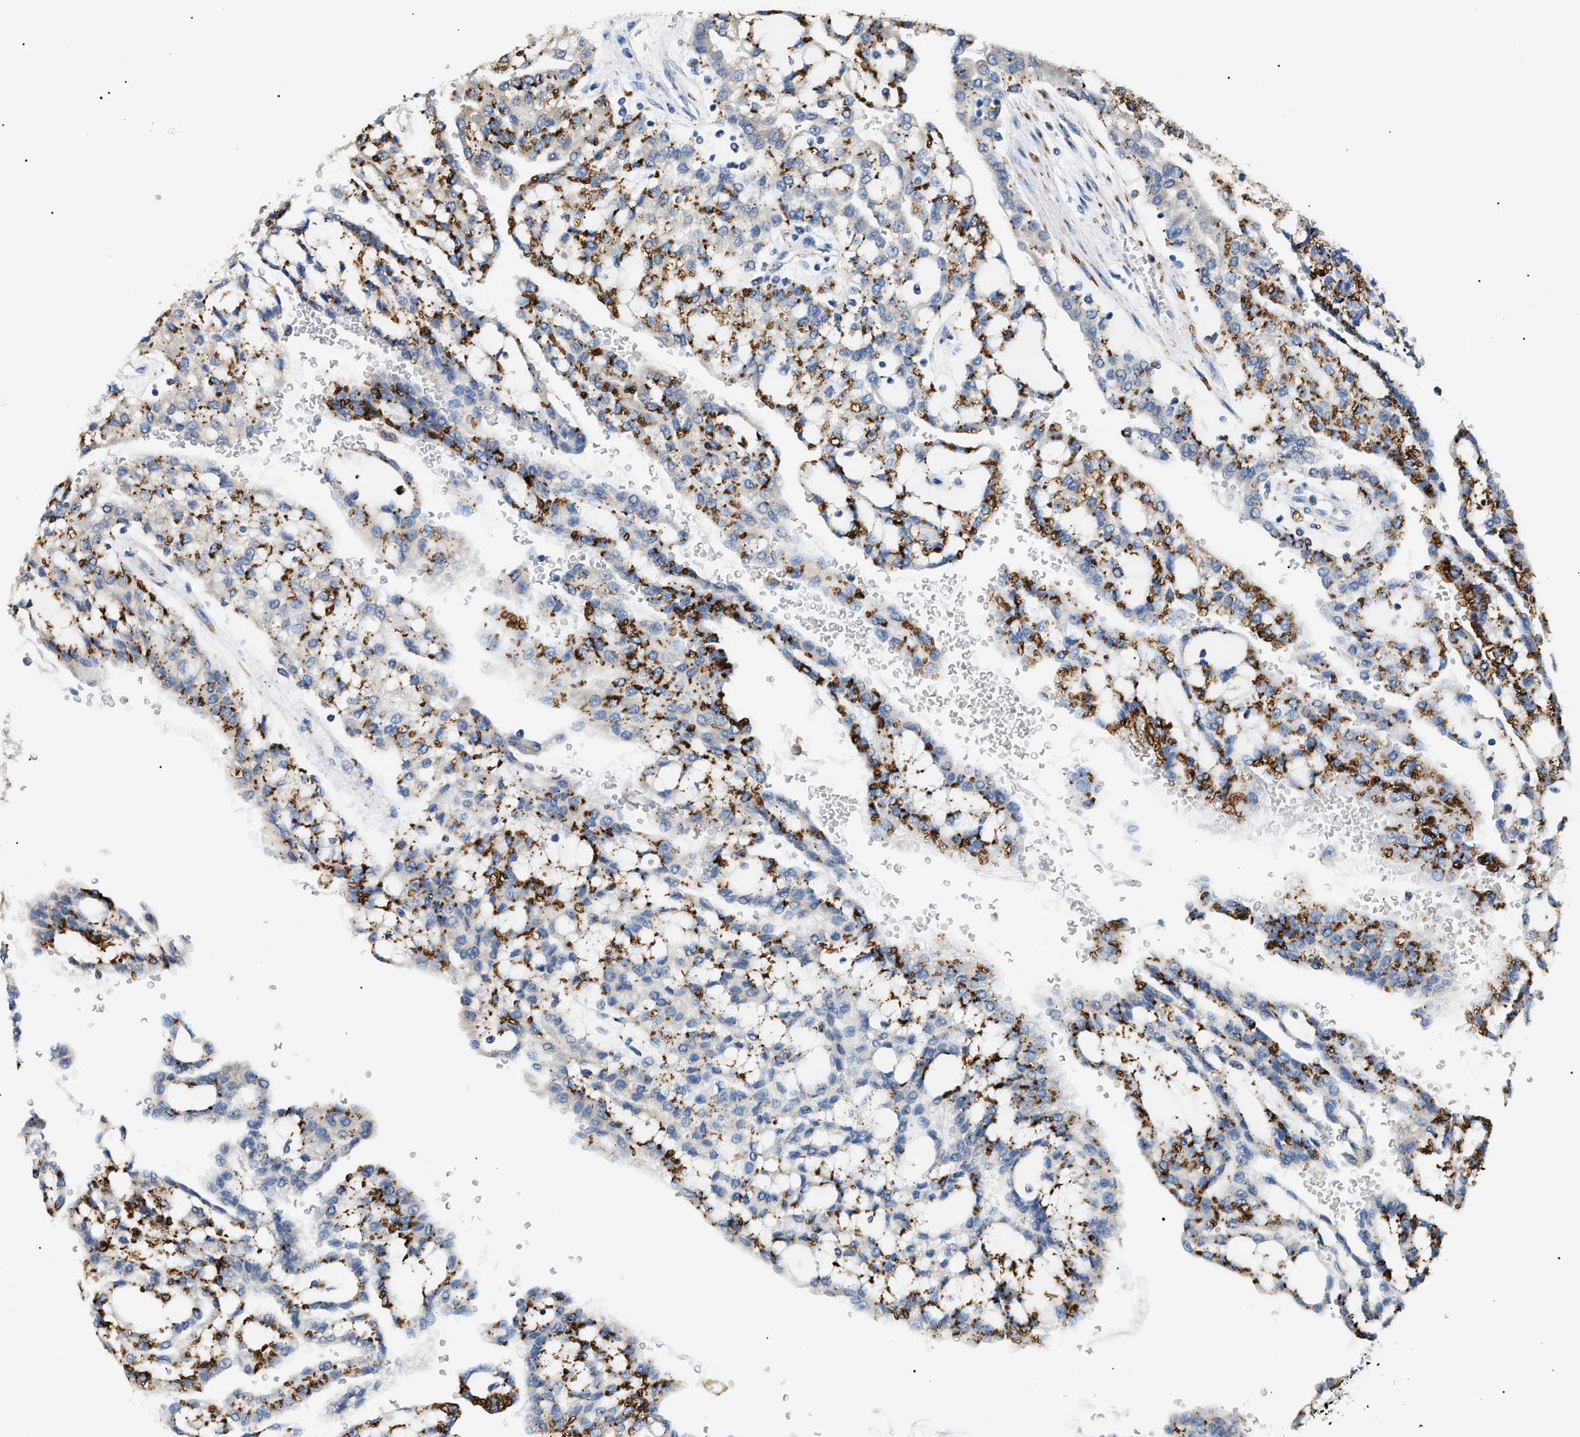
{"staining": {"intensity": "strong", "quantity": "25%-75%", "location": "cytoplasmic/membranous"}, "tissue": "renal cancer", "cell_type": "Tumor cells", "image_type": "cancer", "snomed": [{"axis": "morphology", "description": "Adenocarcinoma, NOS"}, {"axis": "topography", "description": "Kidney"}], "caption": "Renal cancer (adenocarcinoma) tissue reveals strong cytoplasmic/membranous staining in approximately 25%-75% of tumor cells", "gene": "HSD17B11", "patient": {"sex": "male", "age": 63}}